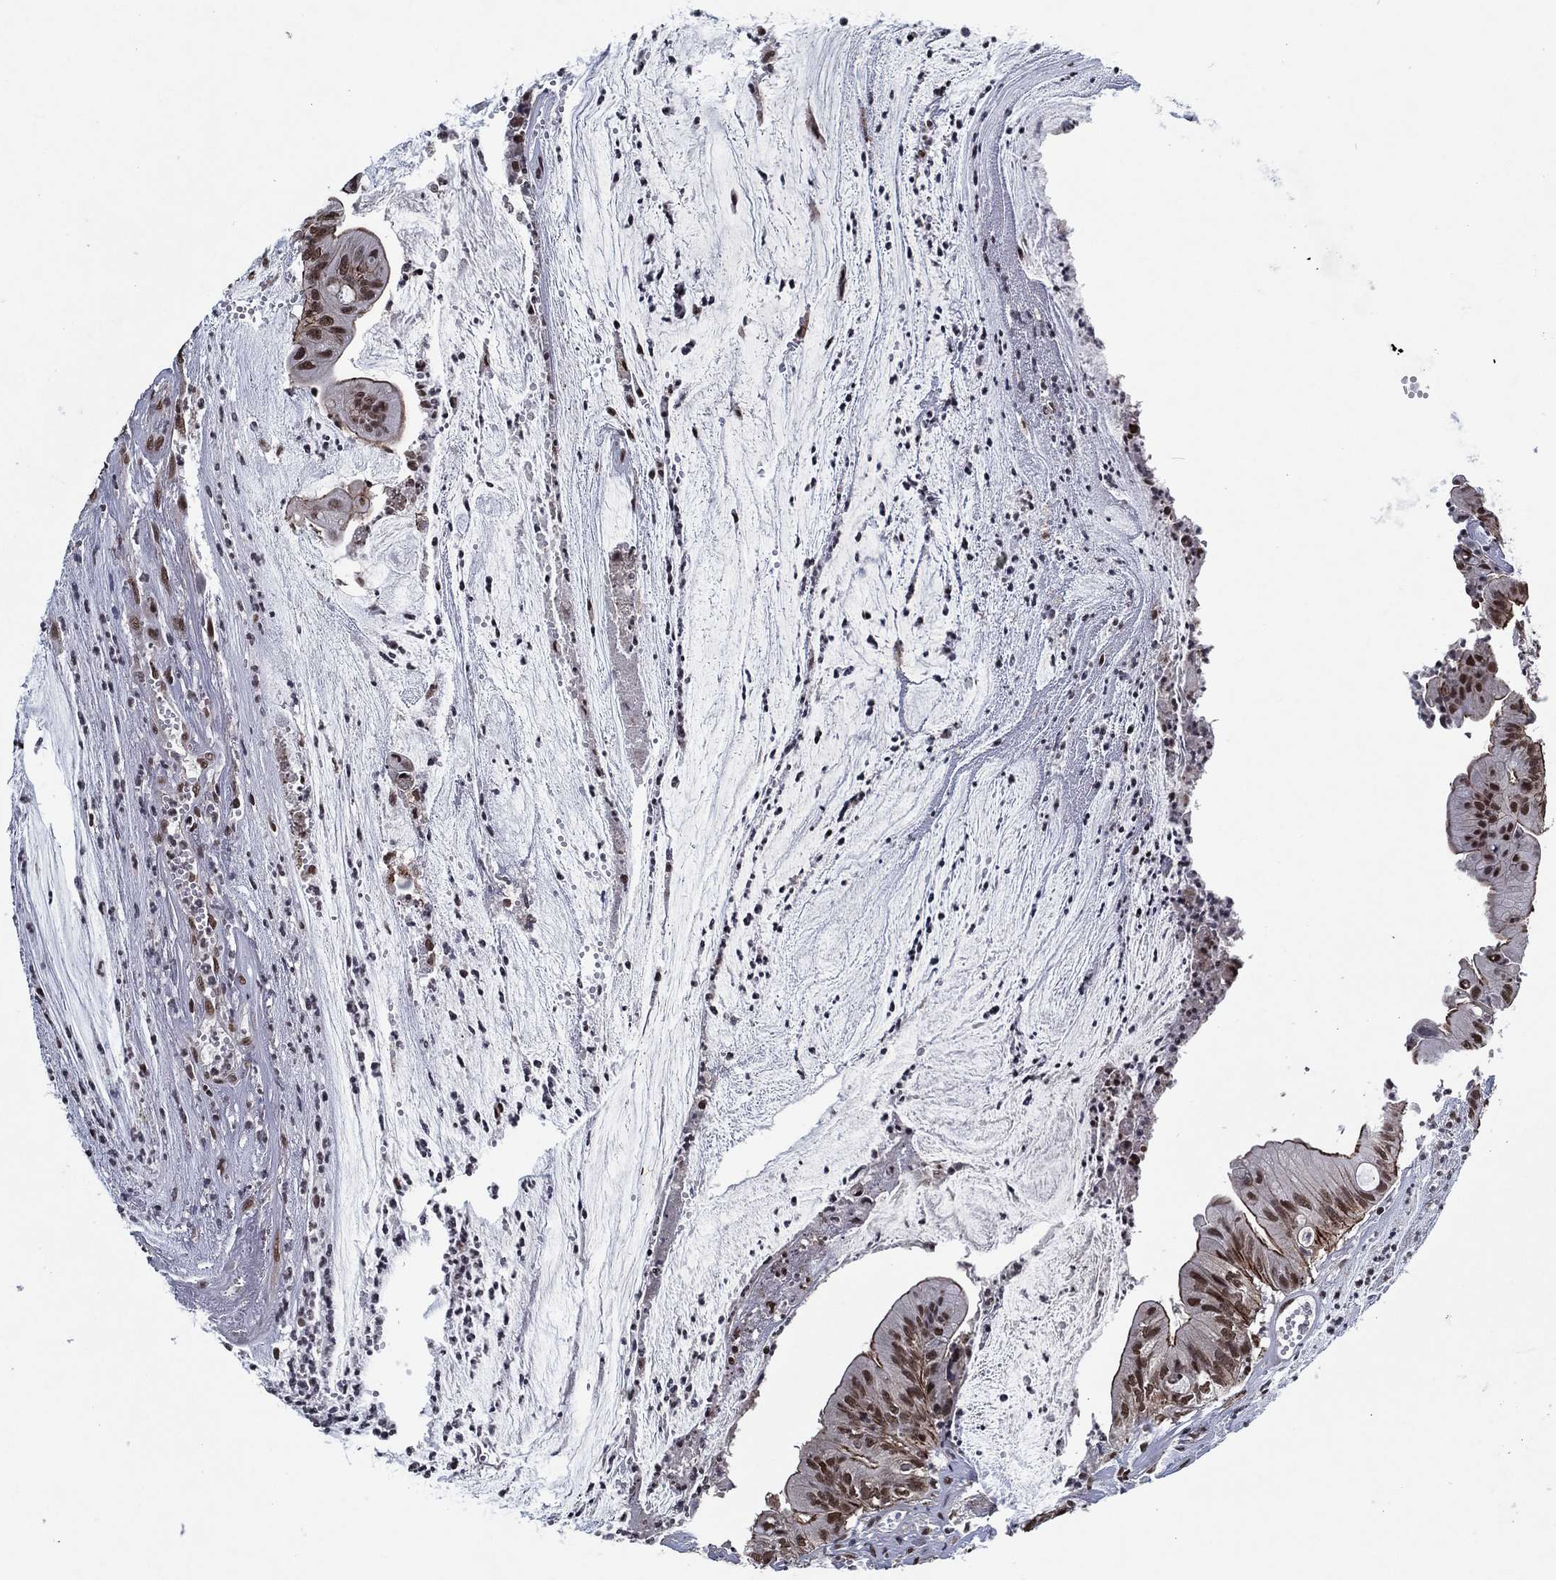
{"staining": {"intensity": "moderate", "quantity": ">75%", "location": "nuclear"}, "tissue": "colorectal cancer", "cell_type": "Tumor cells", "image_type": "cancer", "snomed": [{"axis": "morphology", "description": "Adenocarcinoma, NOS"}, {"axis": "topography", "description": "Colon"}], "caption": "Protein staining exhibits moderate nuclear positivity in about >75% of tumor cells in adenocarcinoma (colorectal). (DAB (3,3'-diaminobenzidine) IHC, brown staining for protein, blue staining for nuclei).", "gene": "ZBTB42", "patient": {"sex": "female", "age": 69}}